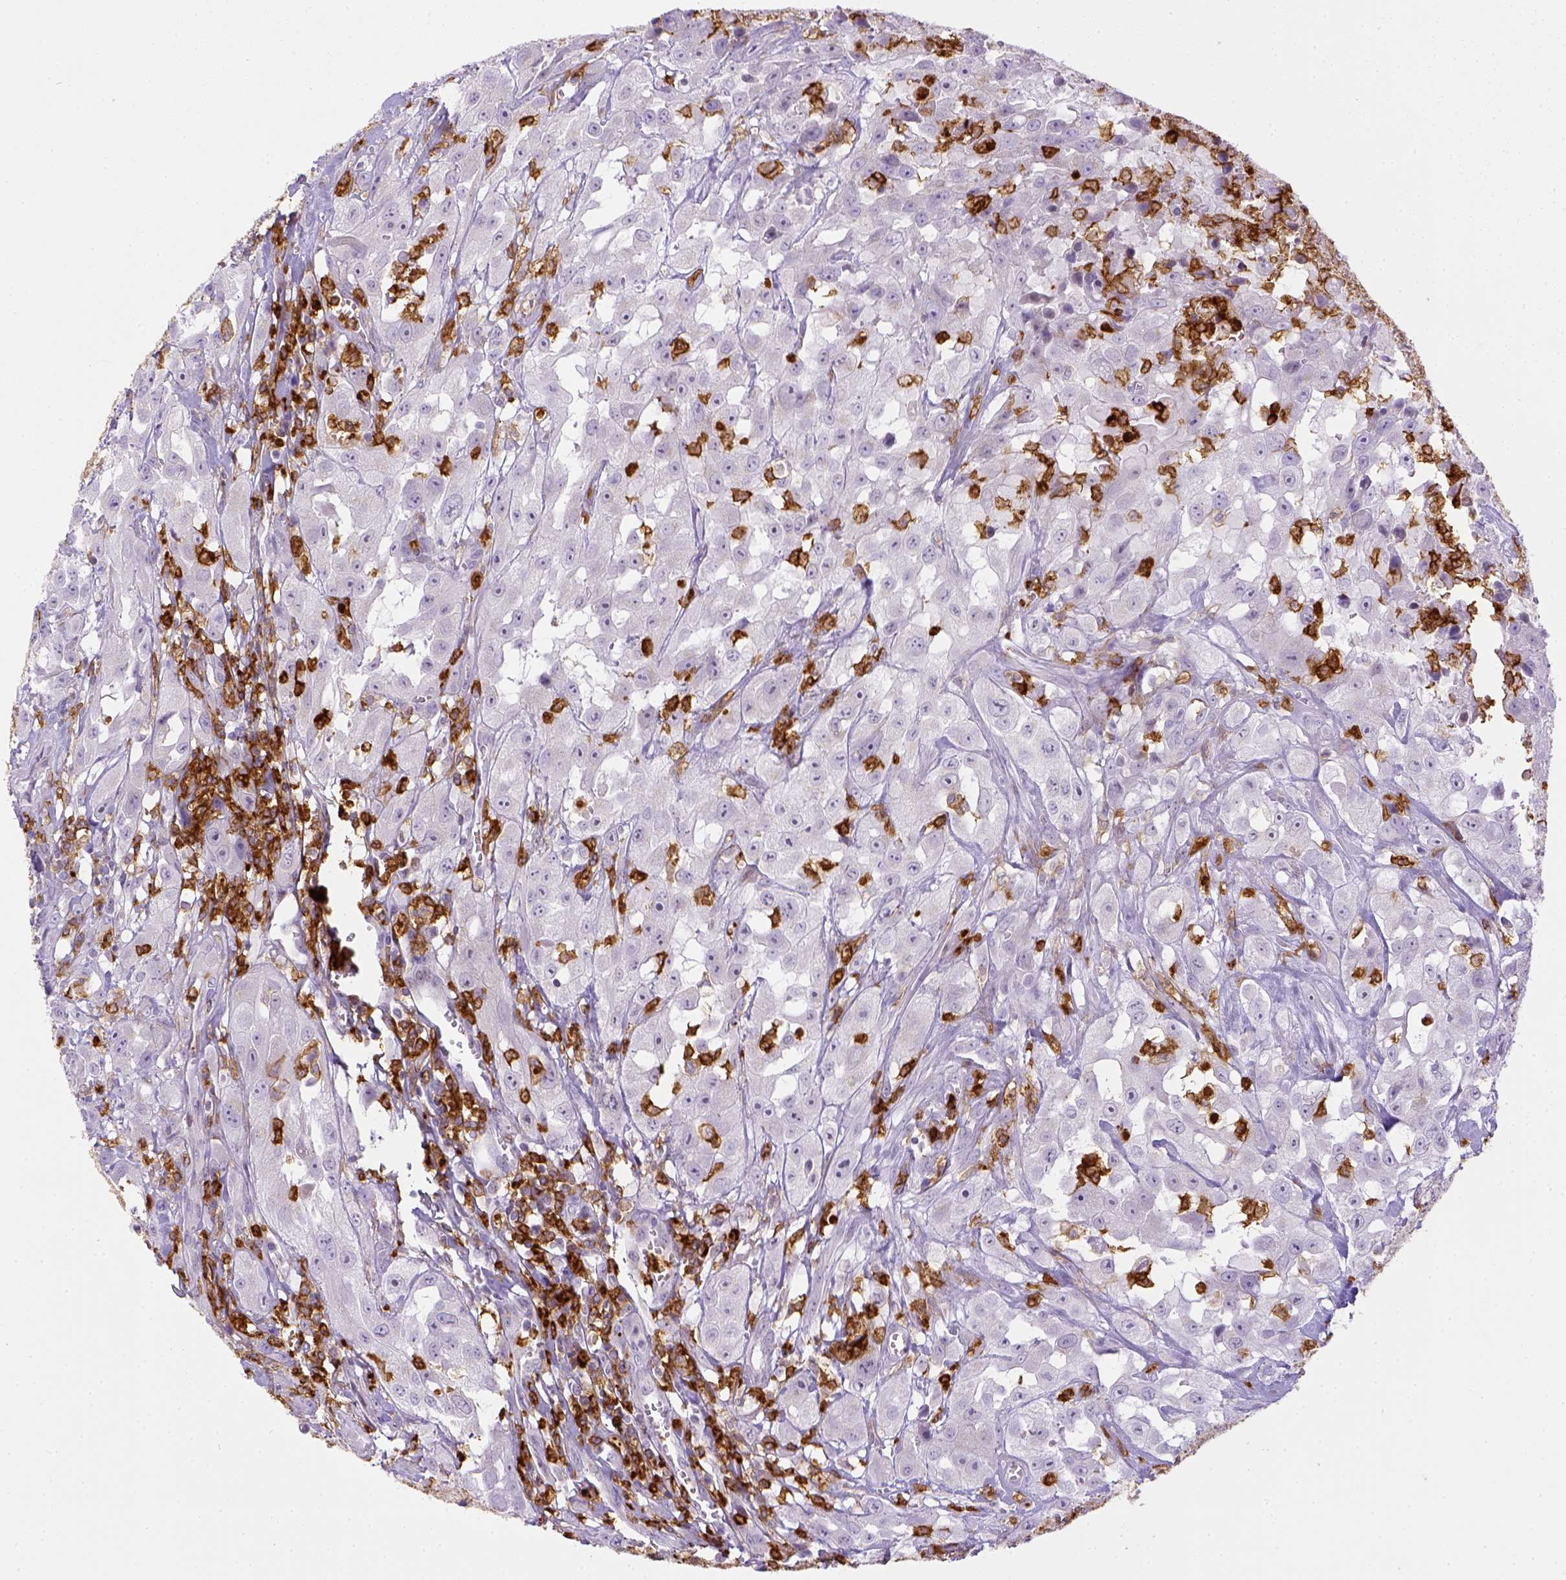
{"staining": {"intensity": "negative", "quantity": "none", "location": "none"}, "tissue": "urothelial cancer", "cell_type": "Tumor cells", "image_type": "cancer", "snomed": [{"axis": "morphology", "description": "Urothelial carcinoma, High grade"}, {"axis": "topography", "description": "Urinary bladder"}], "caption": "An immunohistochemistry image of urothelial cancer is shown. There is no staining in tumor cells of urothelial cancer.", "gene": "ITGAM", "patient": {"sex": "male", "age": 79}}